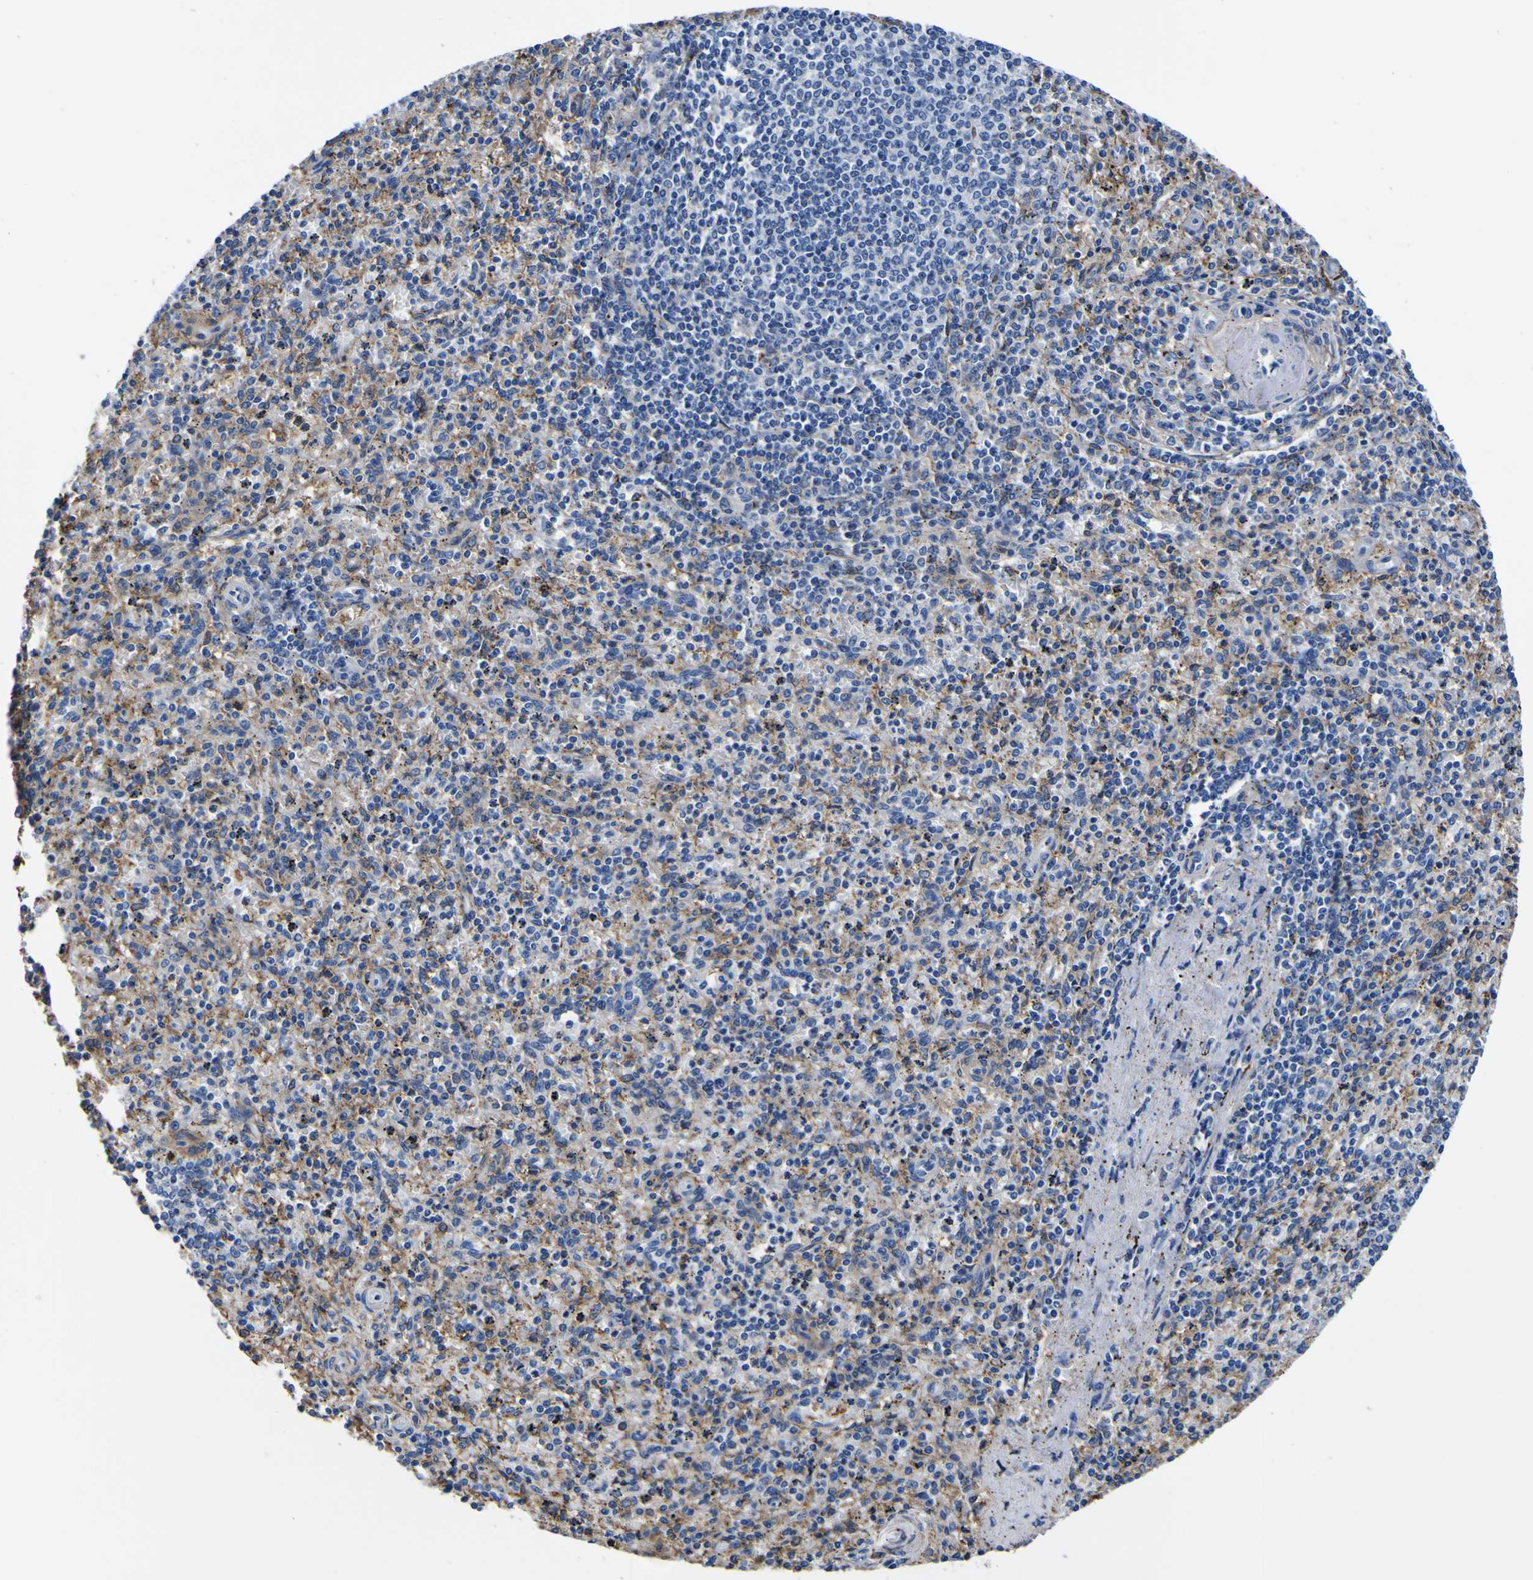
{"staining": {"intensity": "moderate", "quantity": "25%-75%", "location": "cytoplasmic/membranous"}, "tissue": "spleen", "cell_type": "Cells in red pulp", "image_type": "normal", "snomed": [{"axis": "morphology", "description": "Normal tissue, NOS"}, {"axis": "topography", "description": "Spleen"}], "caption": "Protein analysis of unremarkable spleen reveals moderate cytoplasmic/membranous expression in about 25%-75% of cells in red pulp. The protein of interest is stained brown, and the nuclei are stained in blue (DAB IHC with brightfield microscopy, high magnification).", "gene": "PXDN", "patient": {"sex": "male", "age": 72}}